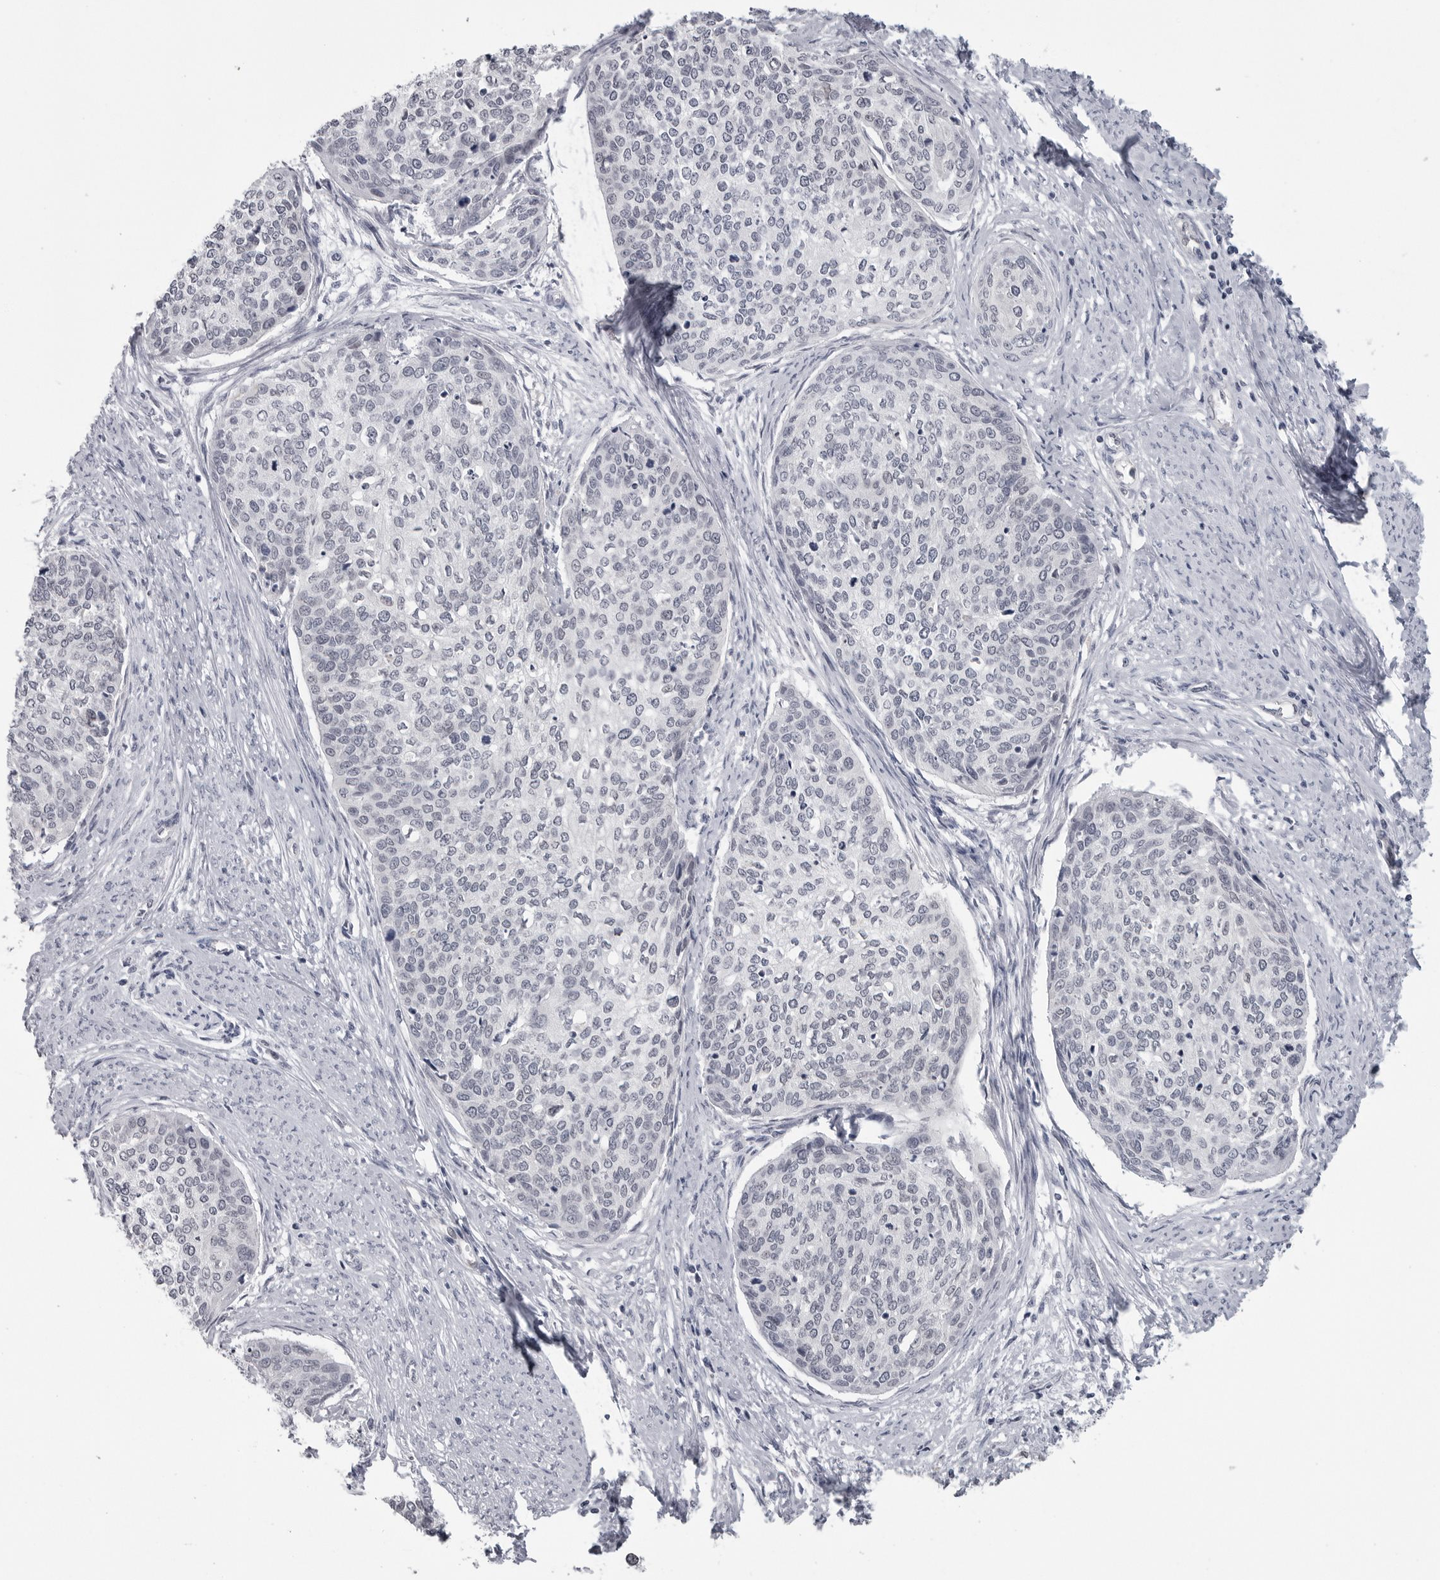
{"staining": {"intensity": "negative", "quantity": "none", "location": "none"}, "tissue": "cervical cancer", "cell_type": "Tumor cells", "image_type": "cancer", "snomed": [{"axis": "morphology", "description": "Squamous cell carcinoma, NOS"}, {"axis": "topography", "description": "Cervix"}], "caption": "Immunohistochemical staining of human cervical cancer (squamous cell carcinoma) demonstrates no significant expression in tumor cells.", "gene": "PNPO", "patient": {"sex": "female", "age": 37}}